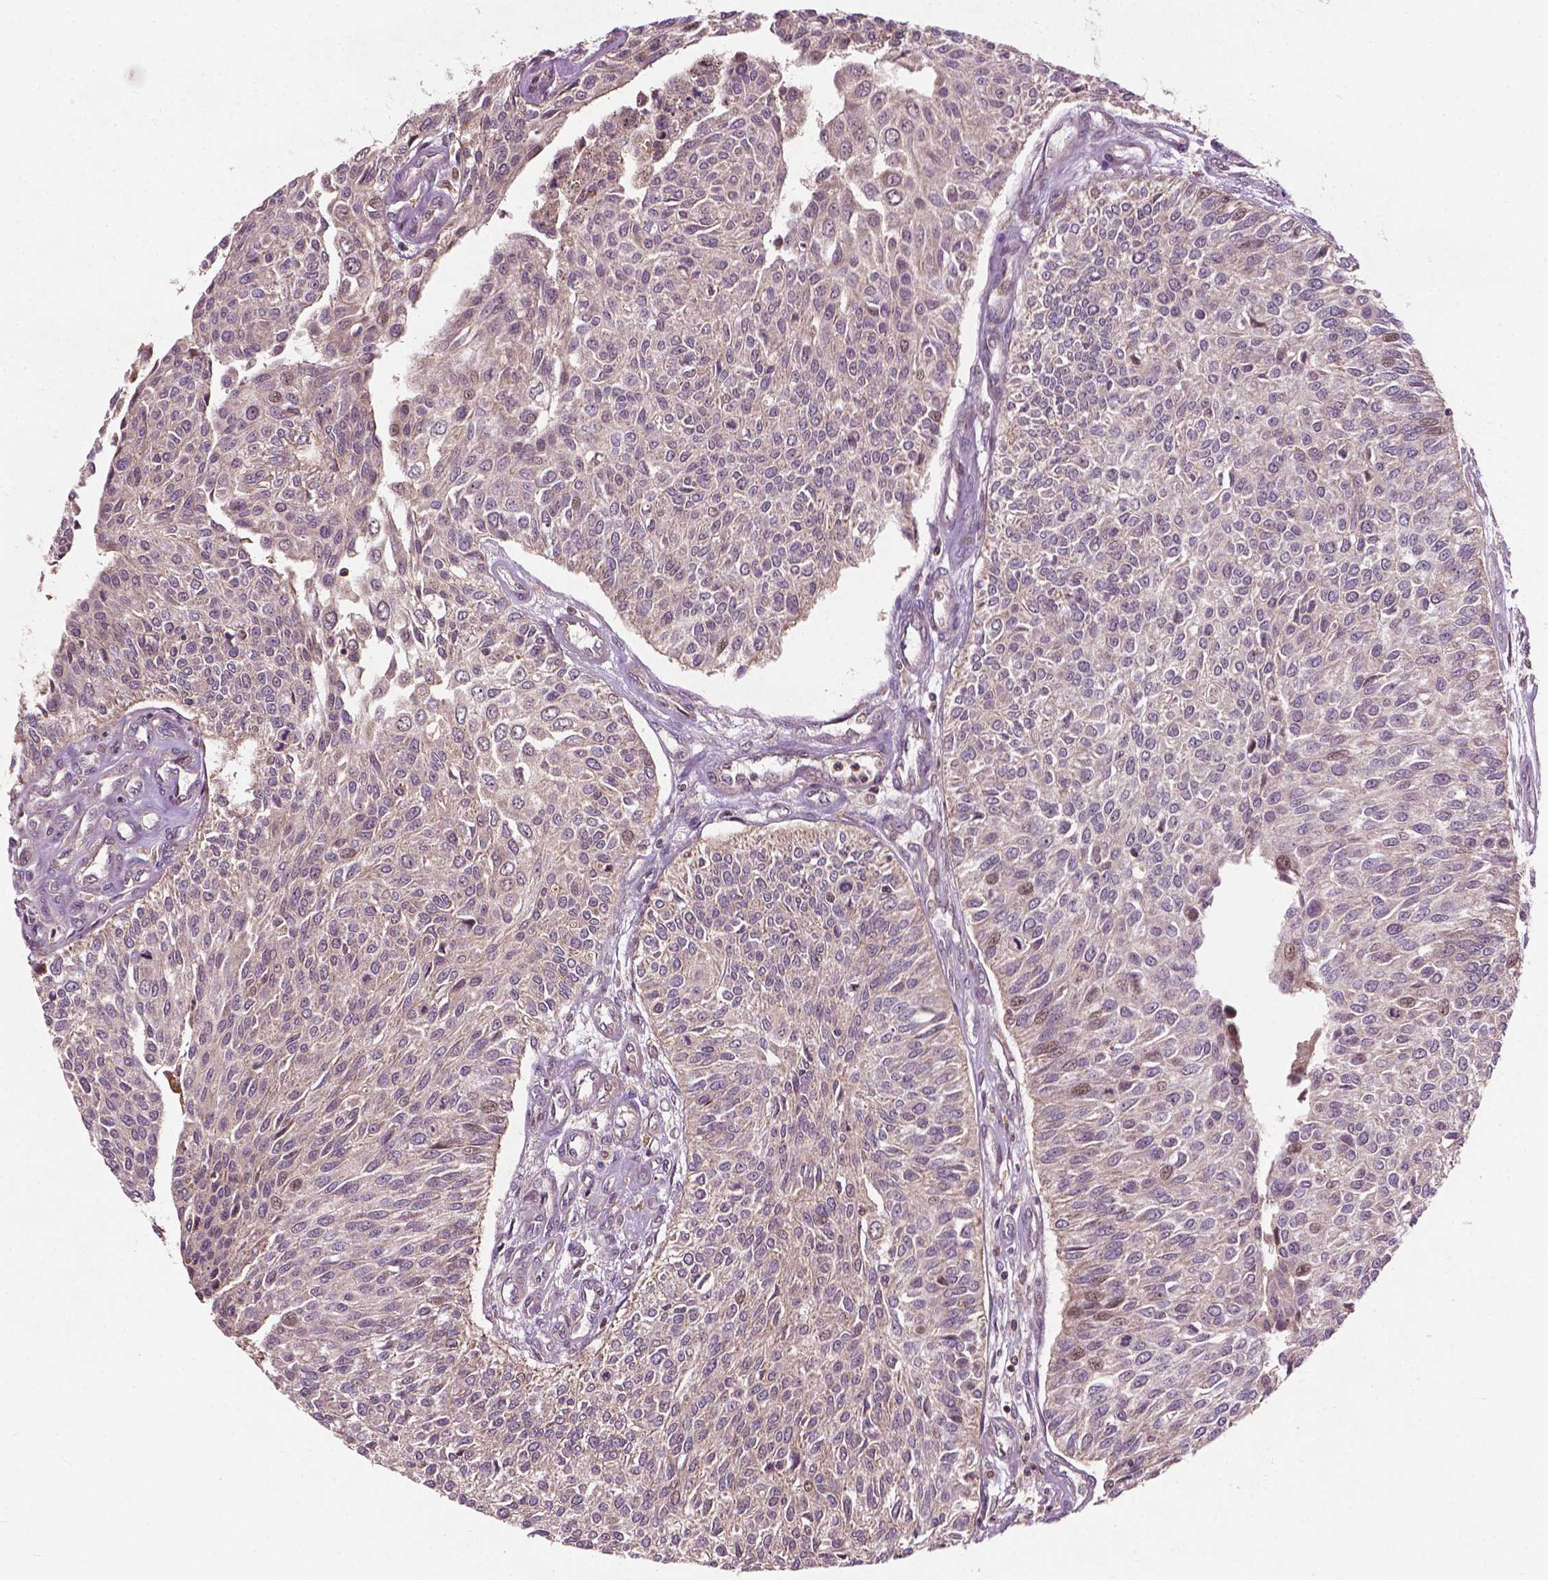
{"staining": {"intensity": "negative", "quantity": "none", "location": "none"}, "tissue": "urothelial cancer", "cell_type": "Tumor cells", "image_type": "cancer", "snomed": [{"axis": "morphology", "description": "Urothelial carcinoma, NOS"}, {"axis": "topography", "description": "Urinary bladder"}], "caption": "The IHC micrograph has no significant staining in tumor cells of urothelial cancer tissue. (Immunohistochemistry (ihc), brightfield microscopy, high magnification).", "gene": "B3GALNT2", "patient": {"sex": "male", "age": 55}}